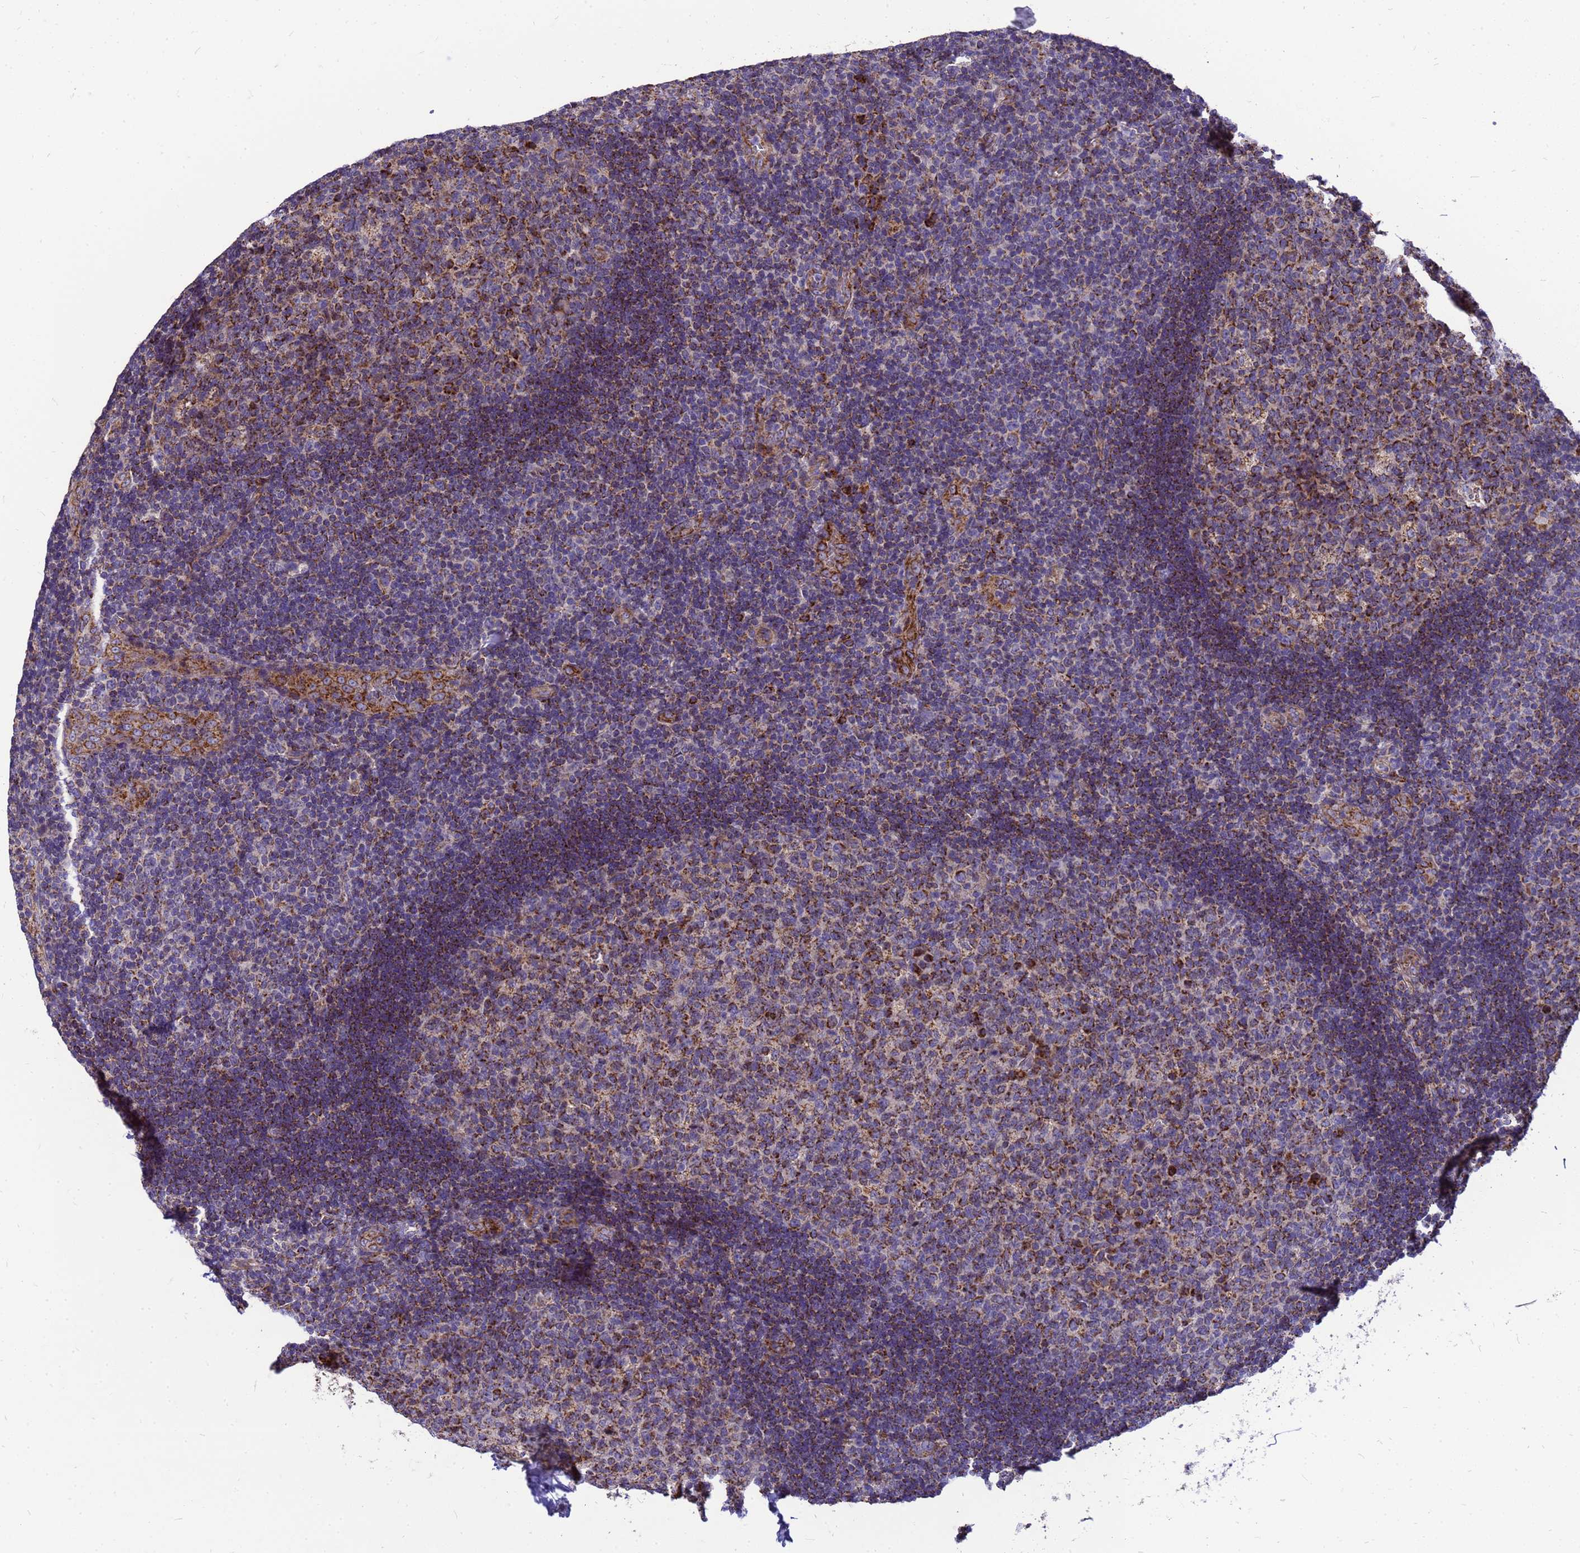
{"staining": {"intensity": "moderate", "quantity": ">75%", "location": "cytoplasmic/membranous"}, "tissue": "tonsil", "cell_type": "Germinal center cells", "image_type": "normal", "snomed": [{"axis": "morphology", "description": "Normal tissue, NOS"}, {"axis": "topography", "description": "Tonsil"}], "caption": "Moderate cytoplasmic/membranous protein positivity is seen in approximately >75% of germinal center cells in tonsil.", "gene": "CMC4", "patient": {"sex": "male", "age": 17}}